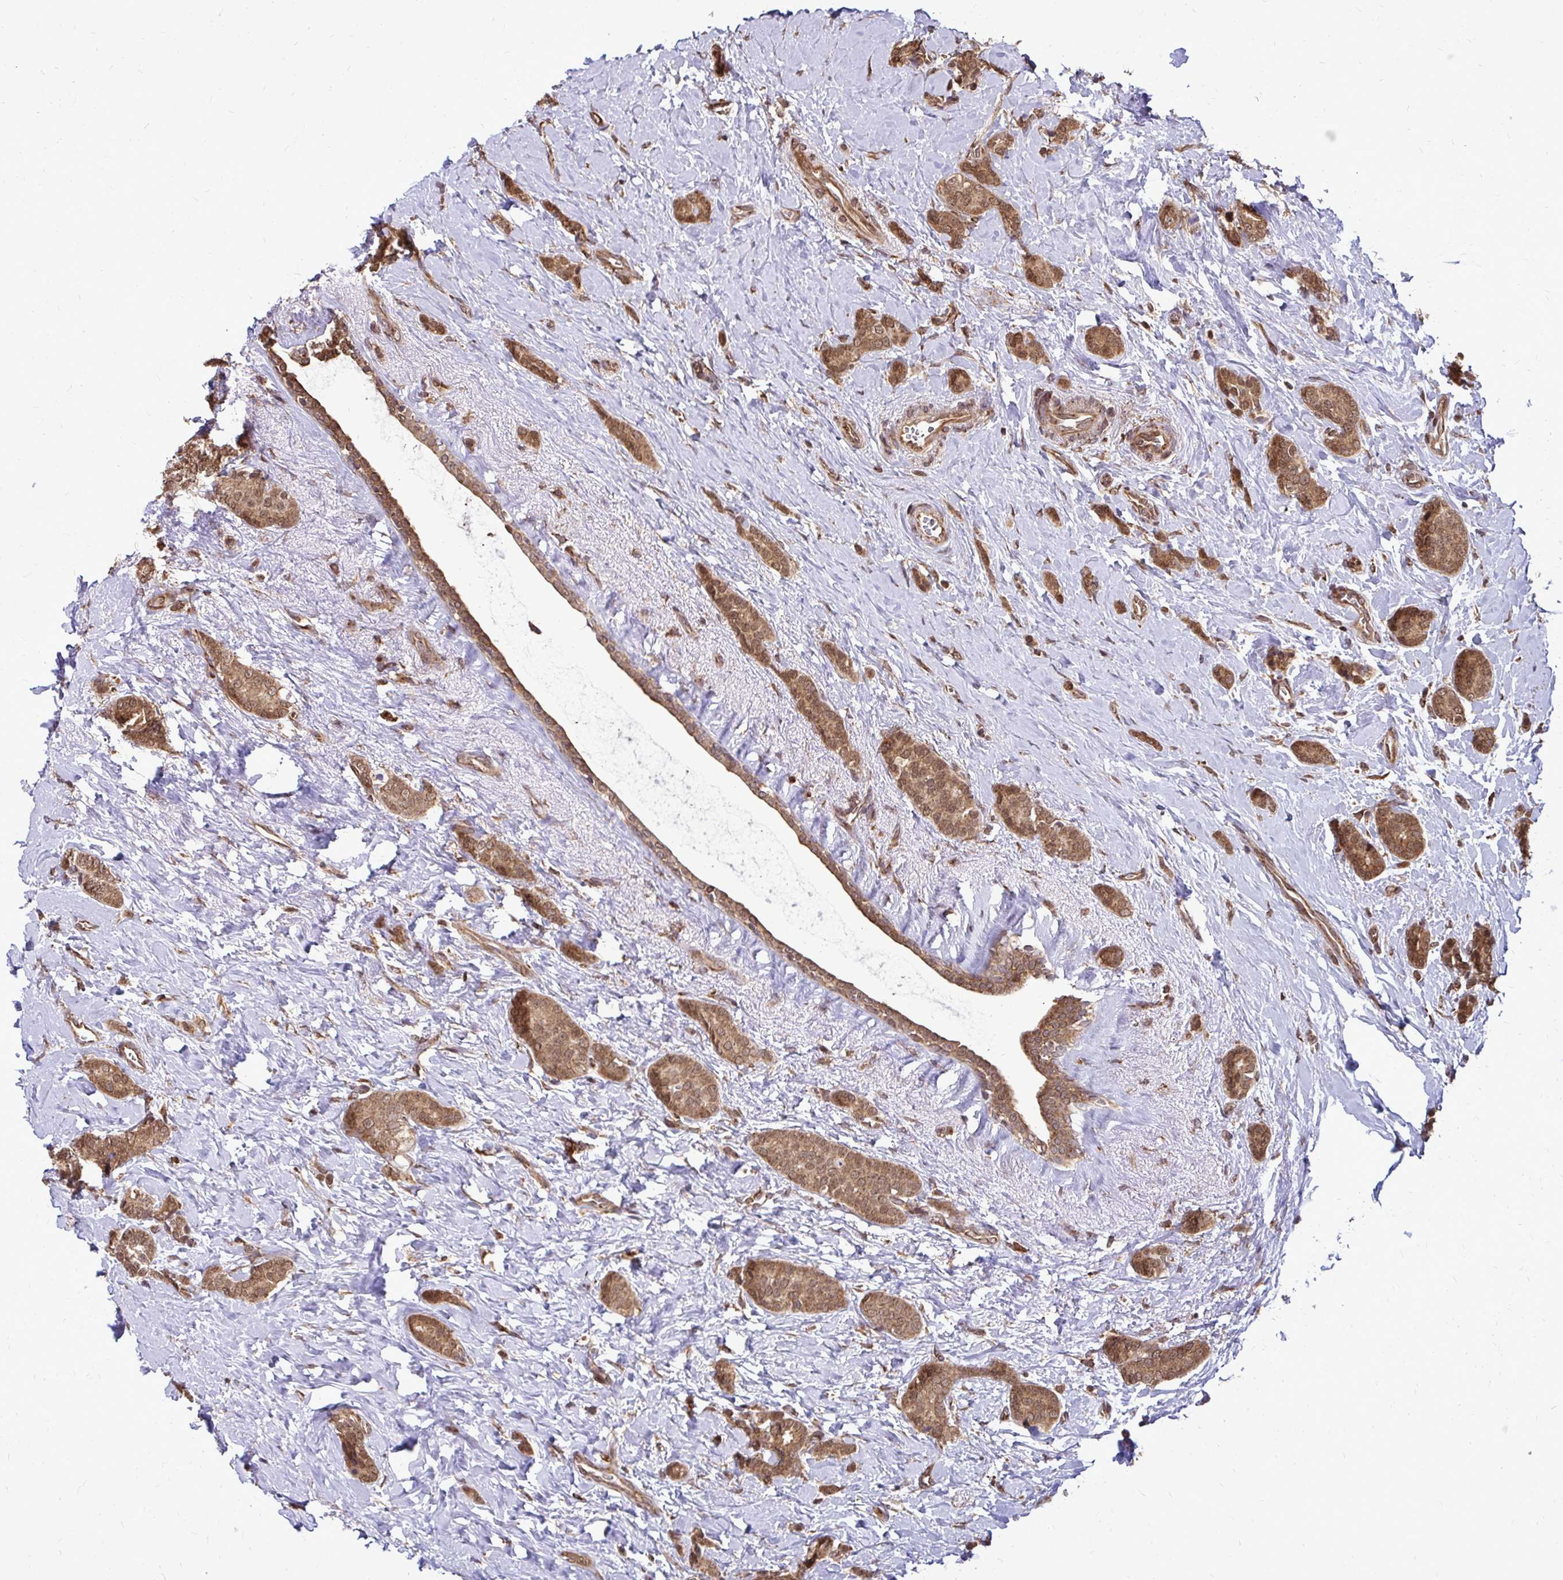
{"staining": {"intensity": "moderate", "quantity": ">75%", "location": "cytoplasmic/membranous"}, "tissue": "breast cancer", "cell_type": "Tumor cells", "image_type": "cancer", "snomed": [{"axis": "morphology", "description": "Normal tissue, NOS"}, {"axis": "morphology", "description": "Duct carcinoma"}, {"axis": "topography", "description": "Breast"}], "caption": "Immunohistochemical staining of breast cancer (intraductal carcinoma) displays medium levels of moderate cytoplasmic/membranous expression in approximately >75% of tumor cells.", "gene": "FMR1", "patient": {"sex": "female", "age": 77}}